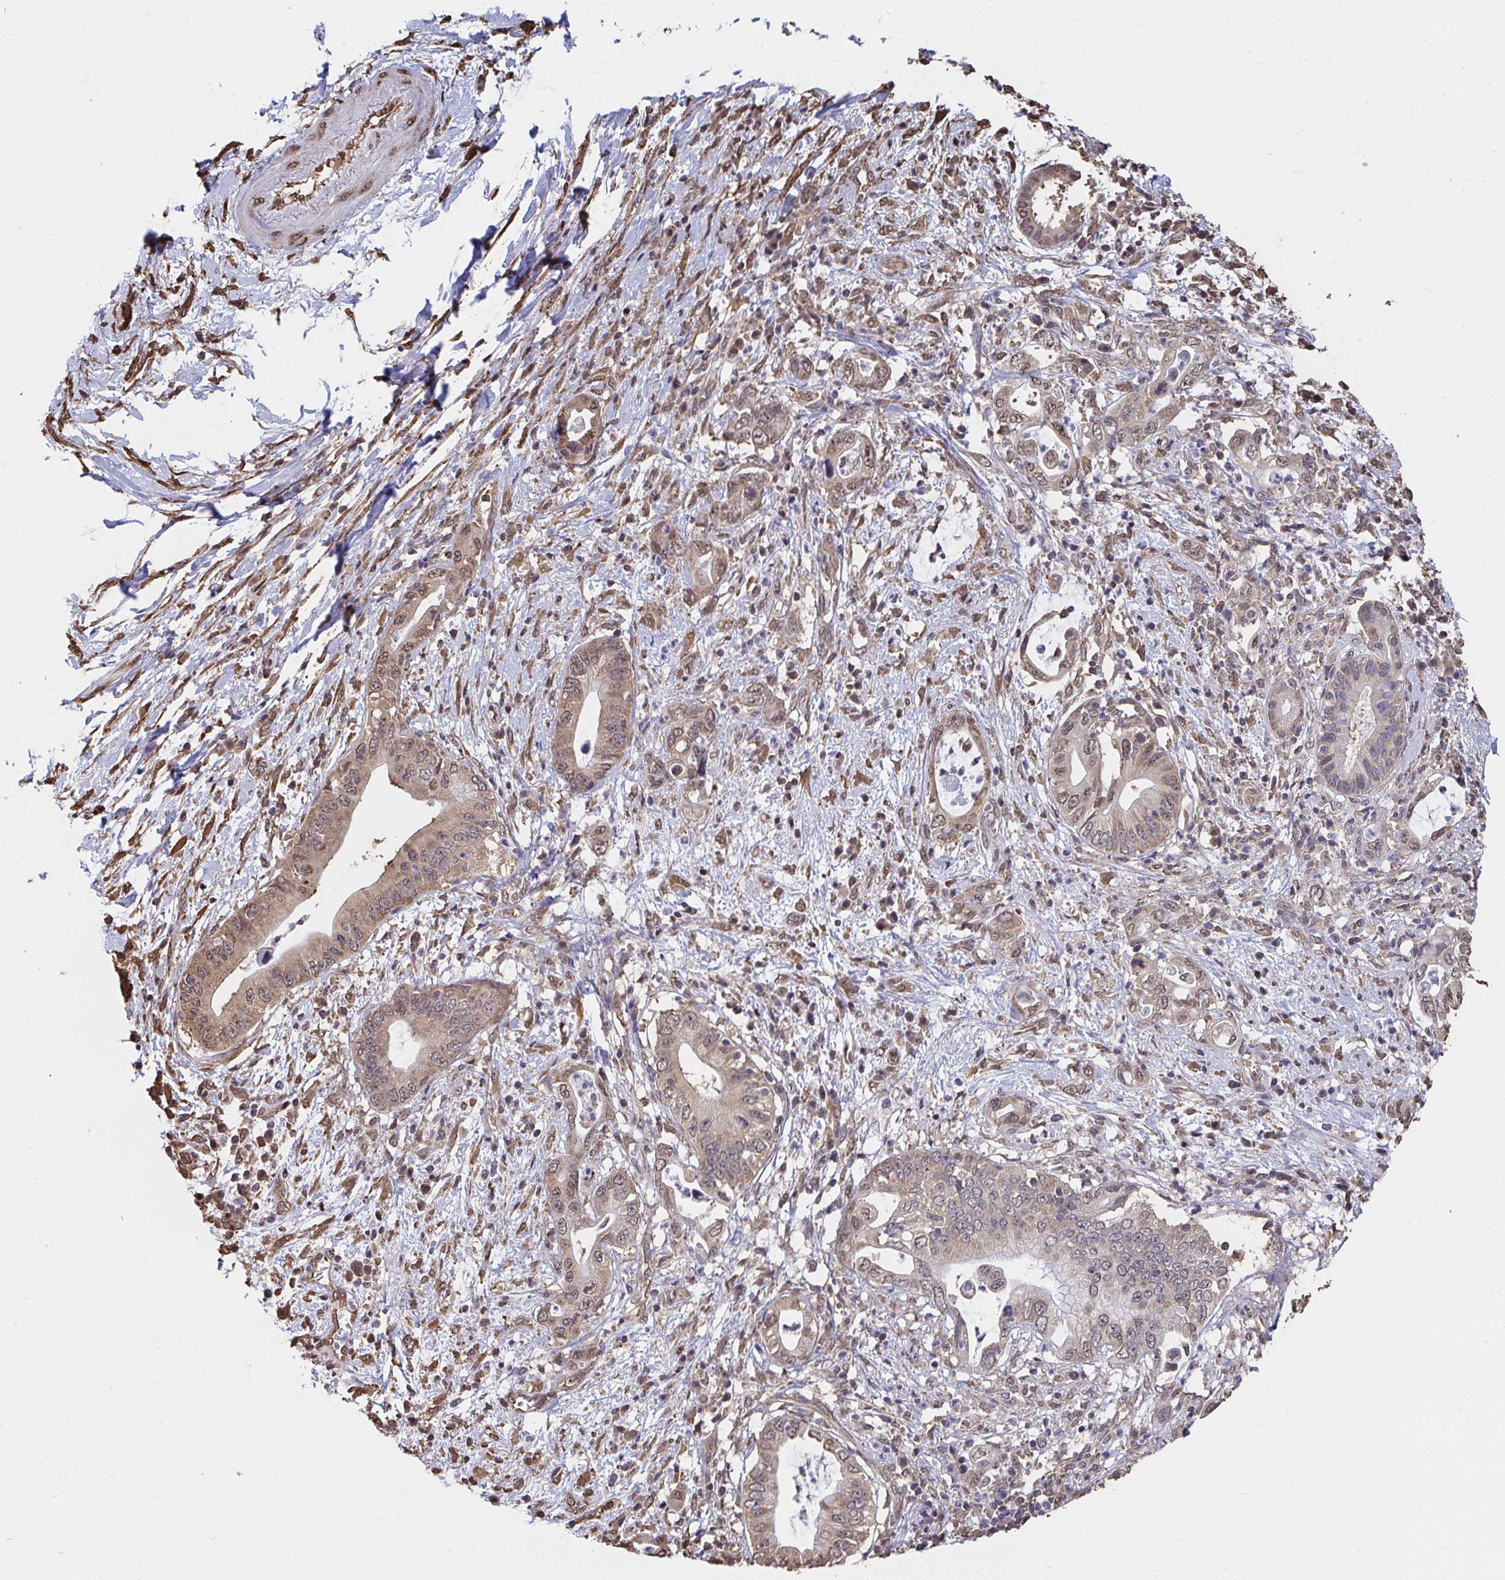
{"staining": {"intensity": "moderate", "quantity": ">75%", "location": "cytoplasmic/membranous,nuclear"}, "tissue": "pancreatic cancer", "cell_type": "Tumor cells", "image_type": "cancer", "snomed": [{"axis": "morphology", "description": "Adenocarcinoma, NOS"}, {"axis": "topography", "description": "Pancreas"}], "caption": "Immunohistochemistry staining of adenocarcinoma (pancreatic), which displays medium levels of moderate cytoplasmic/membranous and nuclear positivity in about >75% of tumor cells indicating moderate cytoplasmic/membranous and nuclear protein staining. The staining was performed using DAB (brown) for protein detection and nuclei were counterstained in hematoxylin (blue).", "gene": "SYNCRIP", "patient": {"sex": "female", "age": 72}}